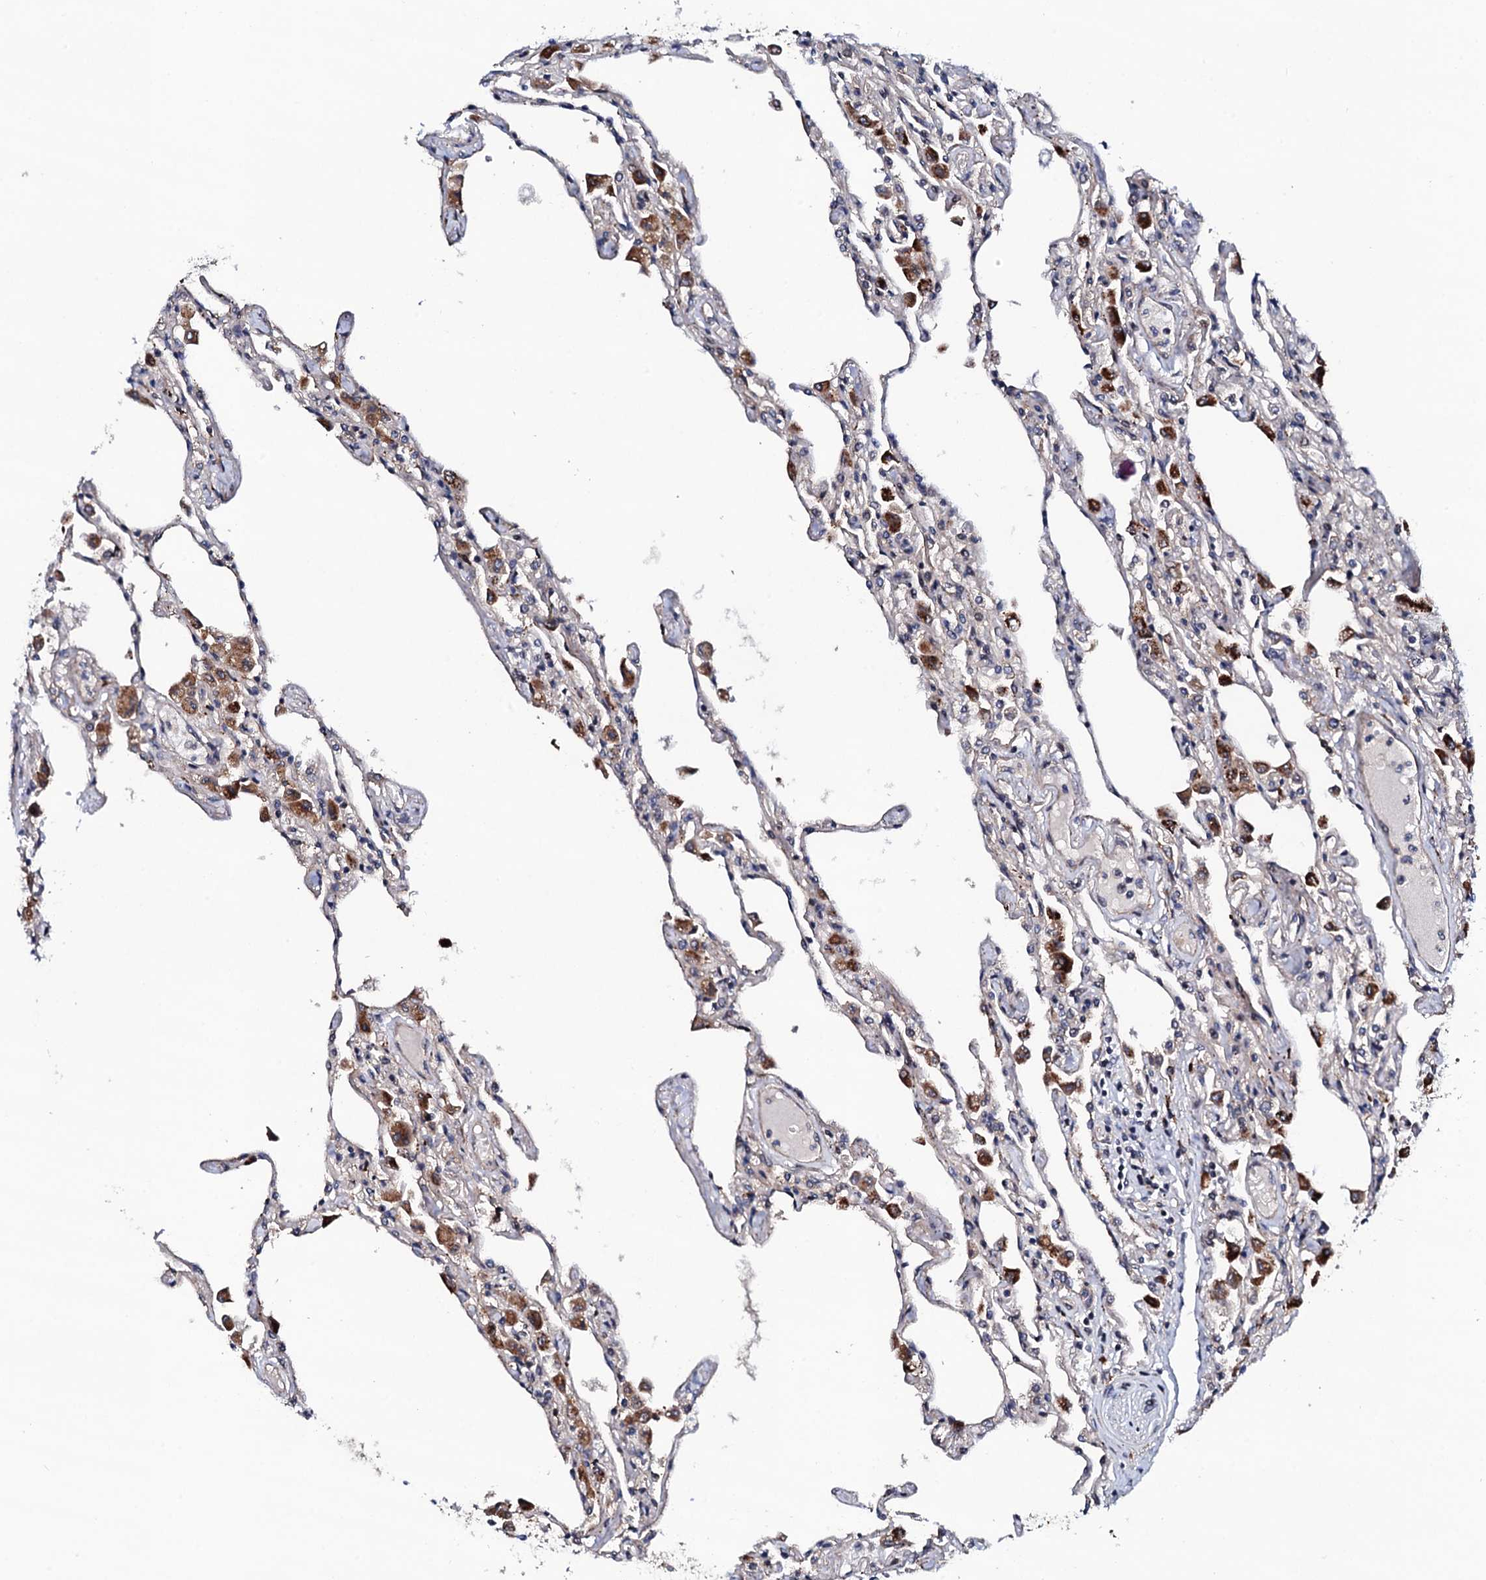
{"staining": {"intensity": "weak", "quantity": "<25%", "location": "cytoplasmic/membranous"}, "tissue": "lung", "cell_type": "Alveolar cells", "image_type": "normal", "snomed": [{"axis": "morphology", "description": "Normal tissue, NOS"}, {"axis": "topography", "description": "Bronchus"}, {"axis": "topography", "description": "Lung"}], "caption": "Human lung stained for a protein using IHC exhibits no staining in alveolar cells.", "gene": "CIAO2A", "patient": {"sex": "female", "age": 49}}